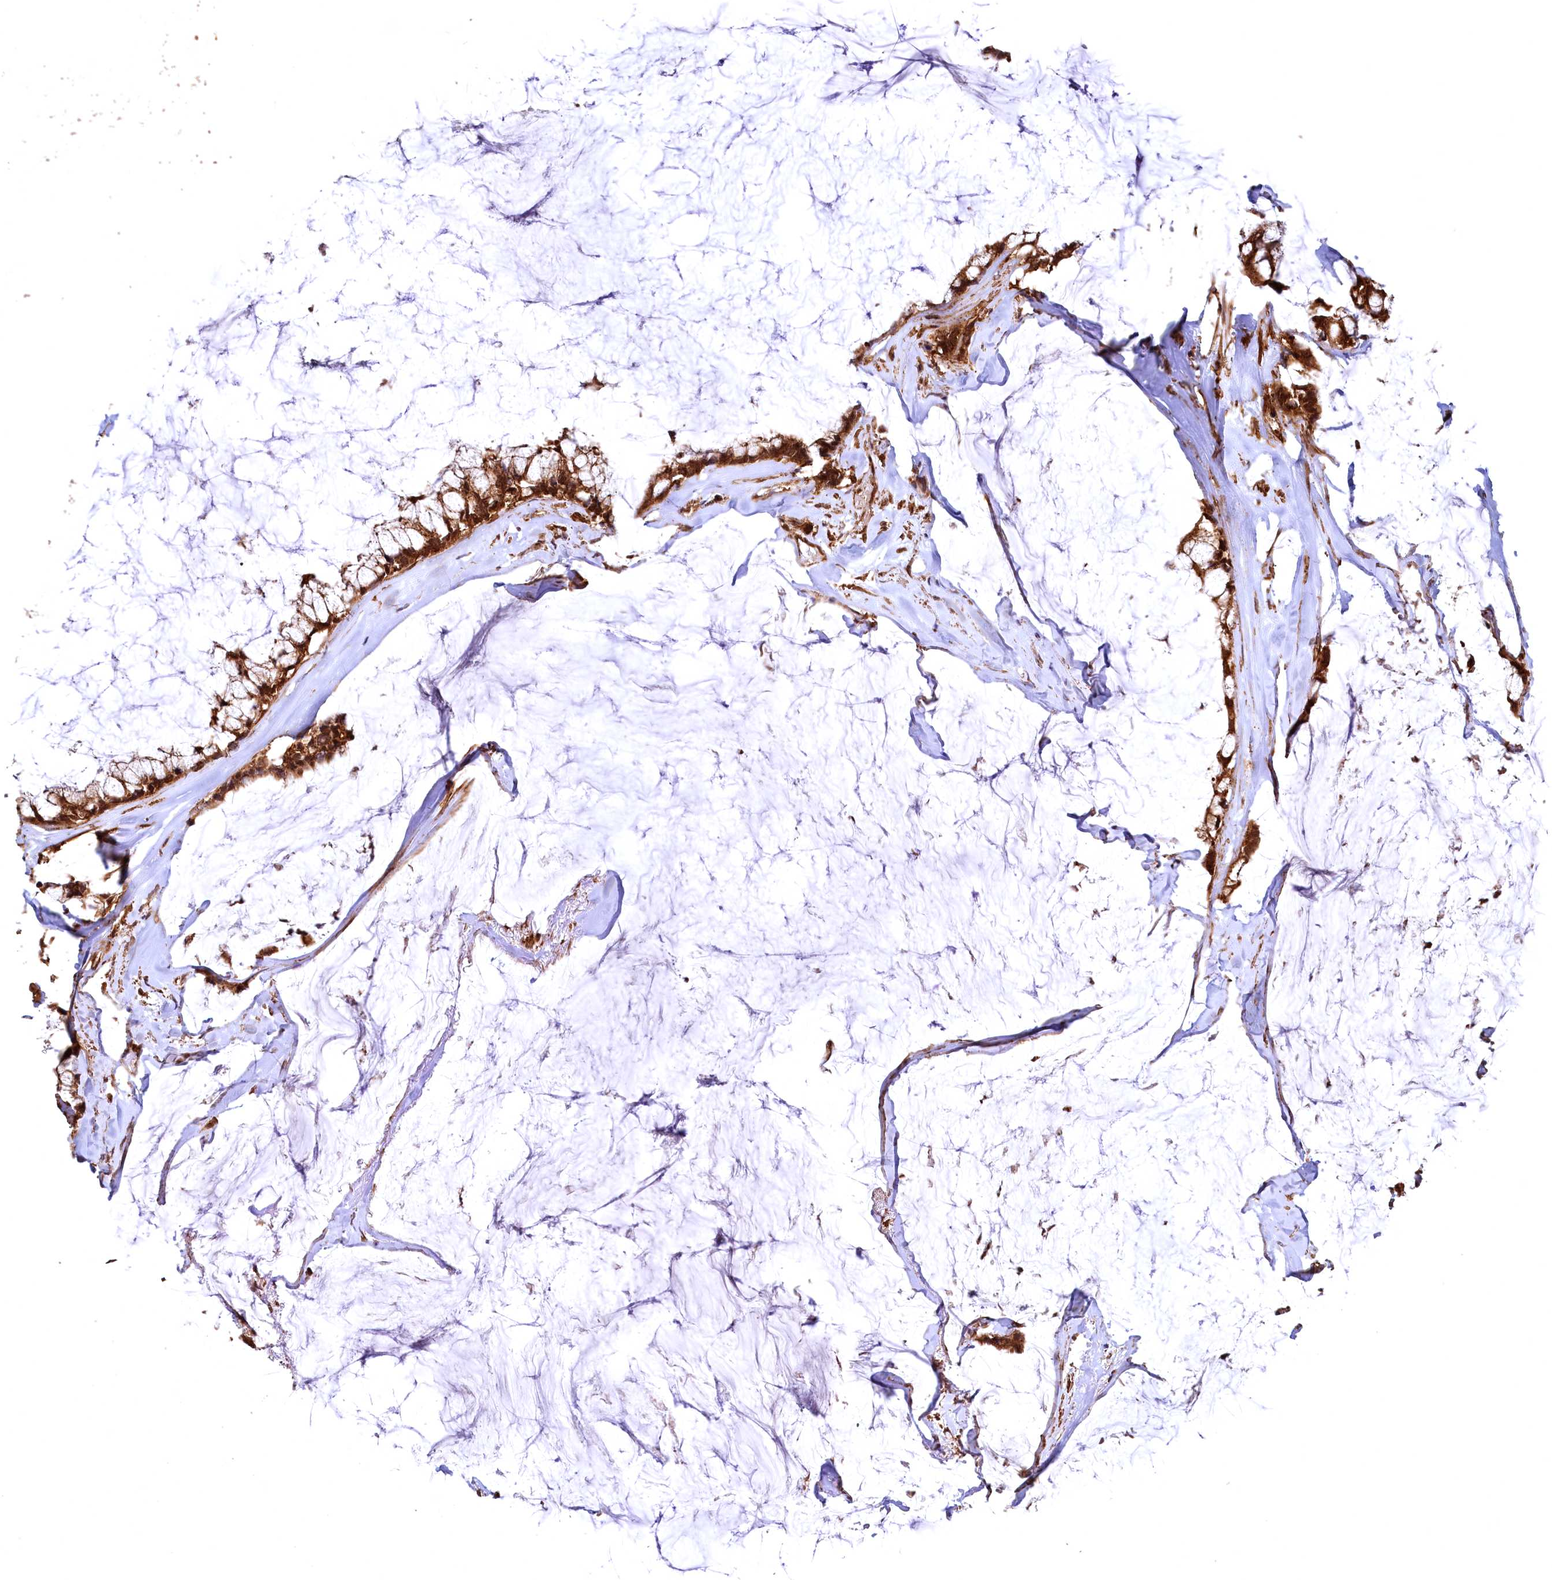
{"staining": {"intensity": "strong", "quantity": ">75%", "location": "cytoplasmic/membranous,nuclear"}, "tissue": "ovarian cancer", "cell_type": "Tumor cells", "image_type": "cancer", "snomed": [{"axis": "morphology", "description": "Cystadenocarcinoma, mucinous, NOS"}, {"axis": "topography", "description": "Ovary"}], "caption": "Protein staining exhibits strong cytoplasmic/membranous and nuclear expression in approximately >75% of tumor cells in mucinous cystadenocarcinoma (ovarian). (brown staining indicates protein expression, while blue staining denotes nuclei).", "gene": "STUB1", "patient": {"sex": "female", "age": 39}}